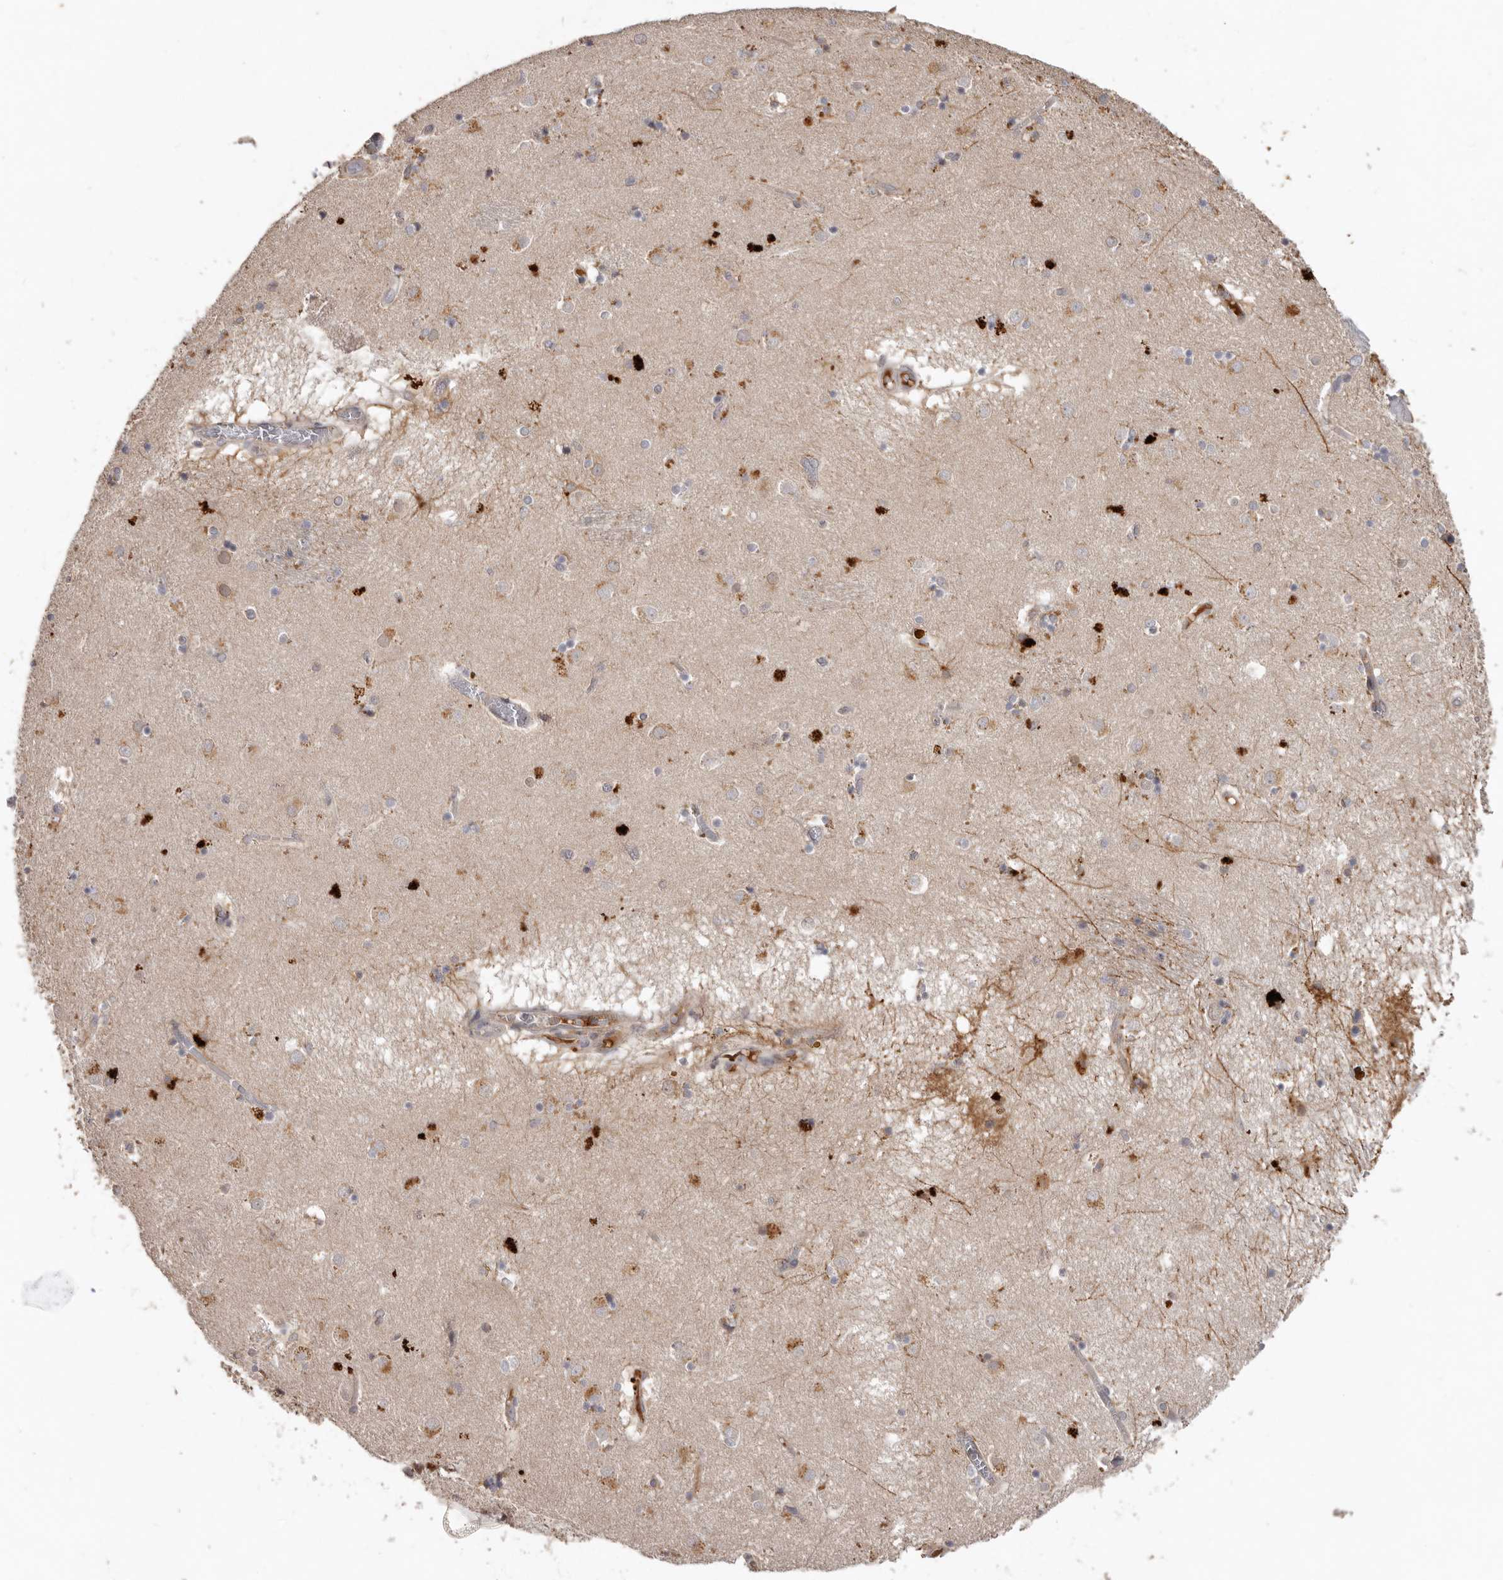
{"staining": {"intensity": "negative", "quantity": "none", "location": "none"}, "tissue": "caudate", "cell_type": "Glial cells", "image_type": "normal", "snomed": [{"axis": "morphology", "description": "Normal tissue, NOS"}, {"axis": "topography", "description": "Lateral ventricle wall"}], "caption": "Human caudate stained for a protein using IHC shows no staining in glial cells.", "gene": "NMUR1", "patient": {"sex": "male", "age": 70}}